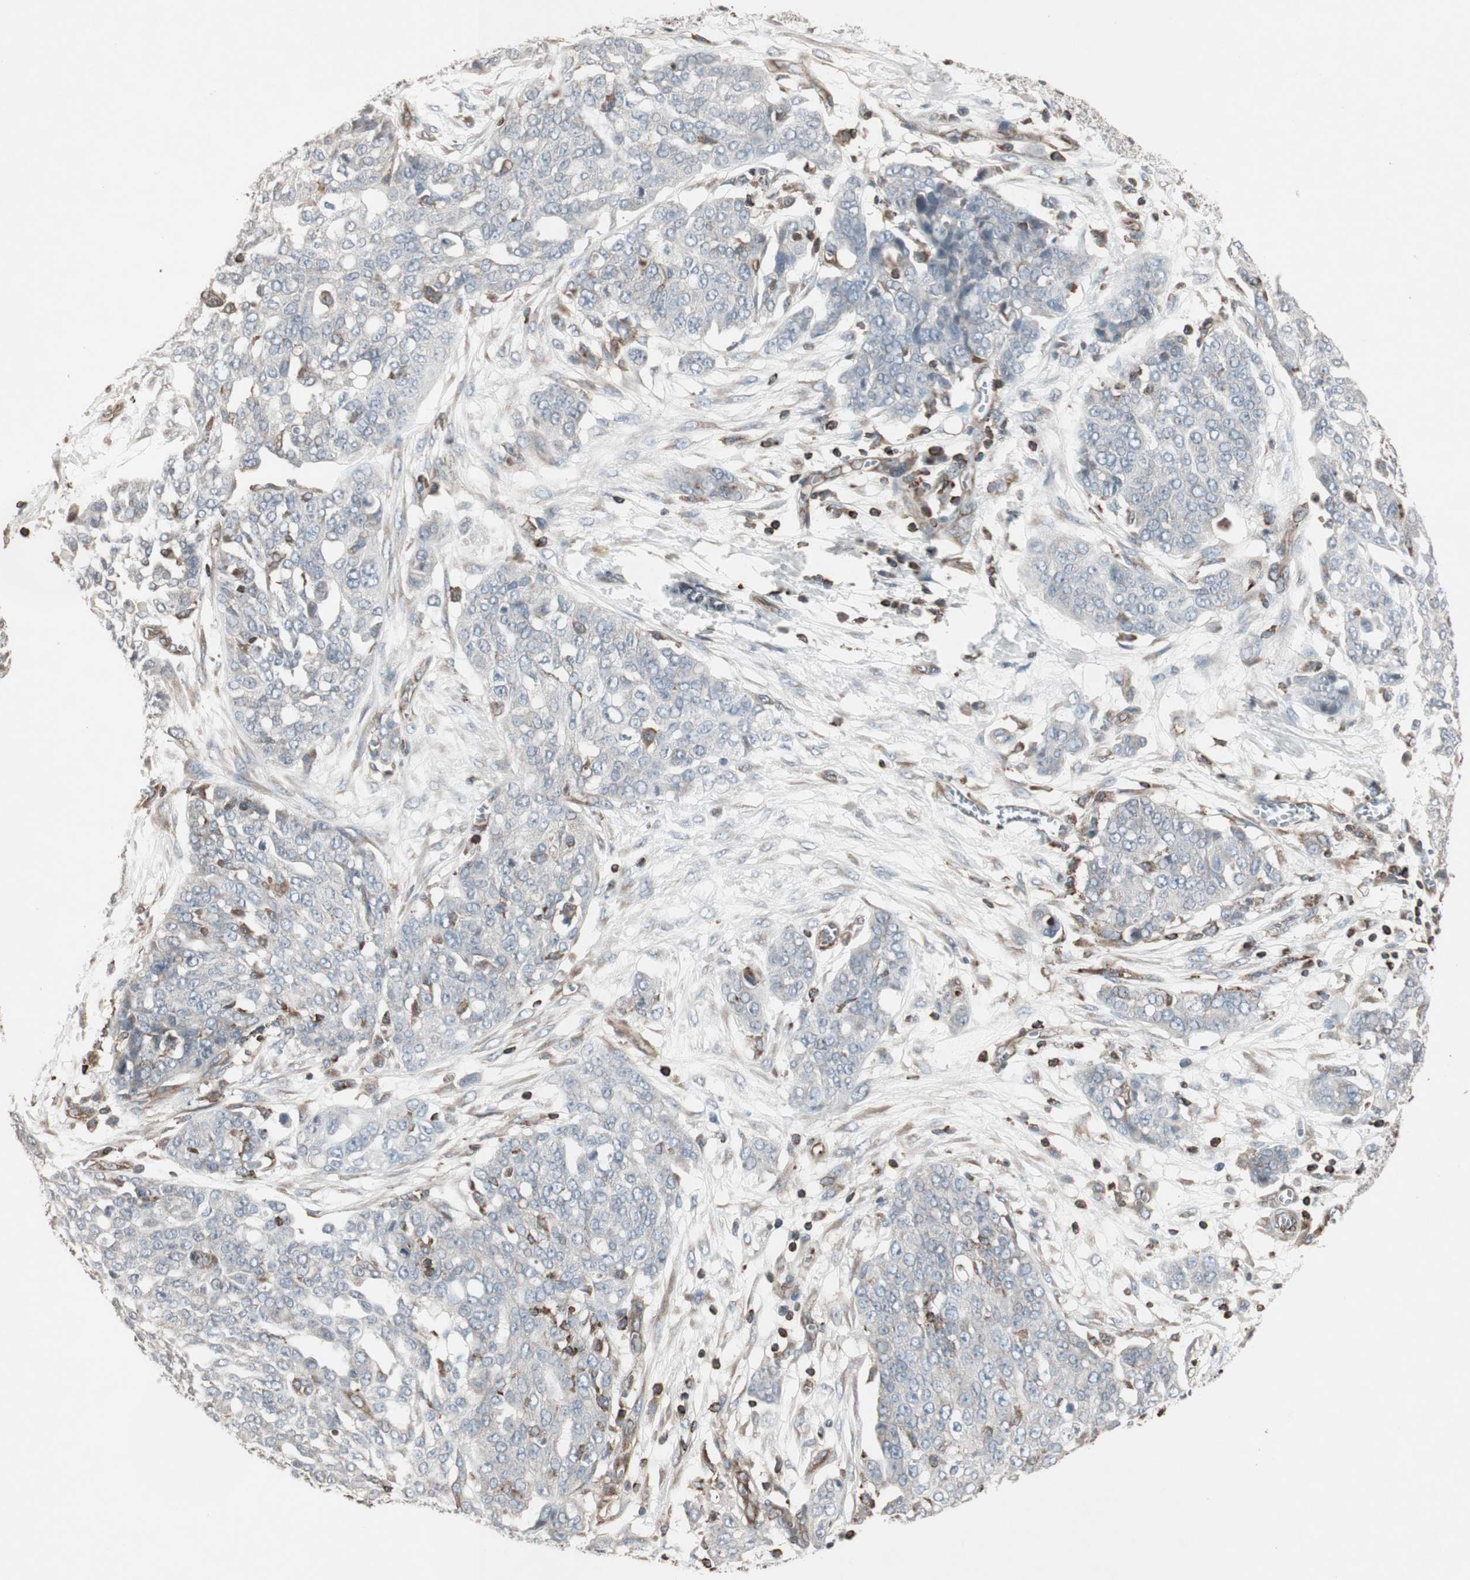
{"staining": {"intensity": "negative", "quantity": "none", "location": "none"}, "tissue": "ovarian cancer", "cell_type": "Tumor cells", "image_type": "cancer", "snomed": [{"axis": "morphology", "description": "Cystadenocarcinoma, serous, NOS"}, {"axis": "topography", "description": "Soft tissue"}, {"axis": "topography", "description": "Ovary"}], "caption": "High magnification brightfield microscopy of ovarian serous cystadenocarcinoma stained with DAB (brown) and counterstained with hematoxylin (blue): tumor cells show no significant expression.", "gene": "ARHGEF1", "patient": {"sex": "female", "age": 57}}